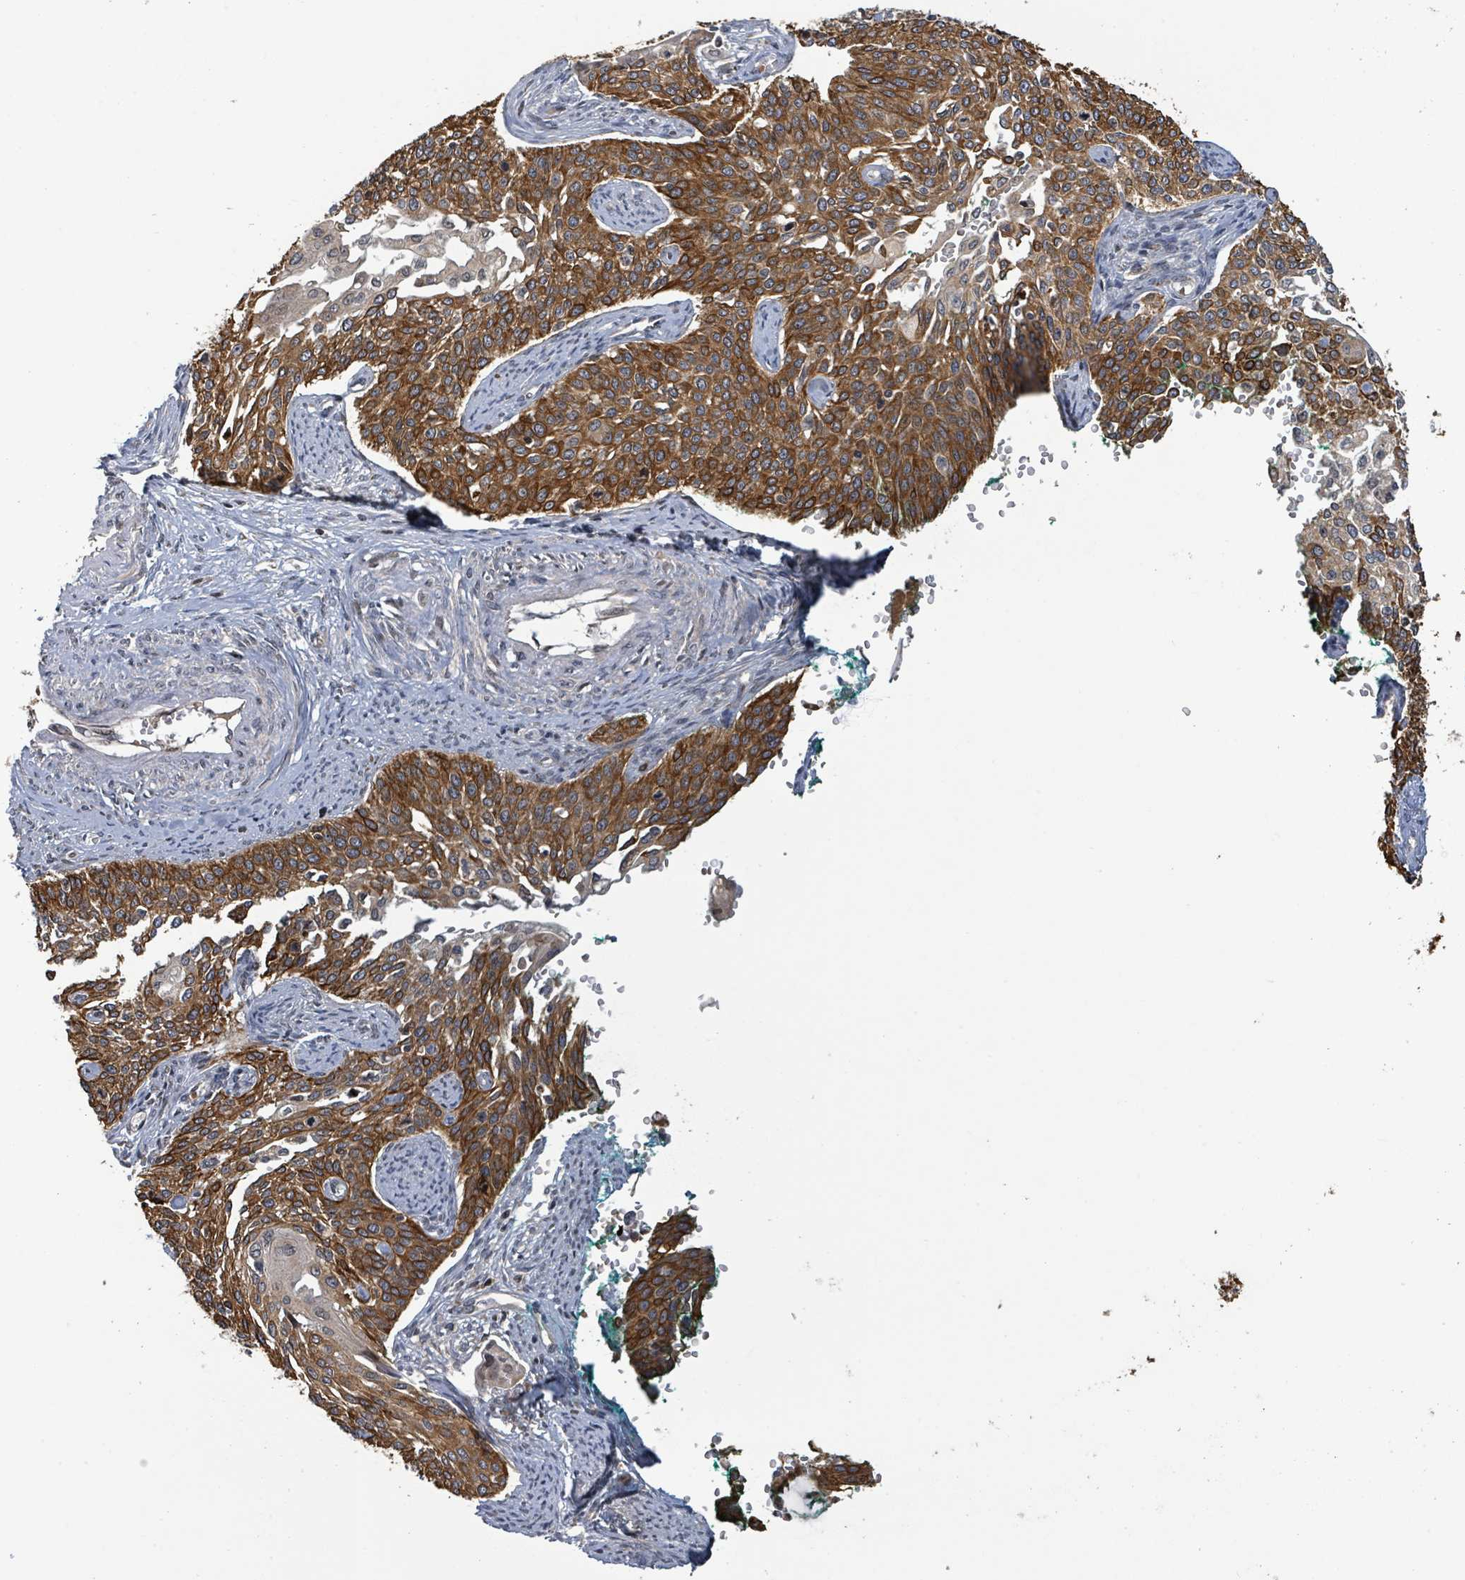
{"staining": {"intensity": "strong", "quantity": "25%-75%", "location": "cytoplasmic/membranous"}, "tissue": "cervical cancer", "cell_type": "Tumor cells", "image_type": "cancer", "snomed": [{"axis": "morphology", "description": "Squamous cell carcinoma, NOS"}, {"axis": "topography", "description": "Cervix"}], "caption": "Protein expression analysis of cervical cancer (squamous cell carcinoma) displays strong cytoplasmic/membranous positivity in about 25%-75% of tumor cells. (DAB IHC, brown staining for protein, blue staining for nuclei).", "gene": "ITGA11", "patient": {"sex": "female", "age": 44}}